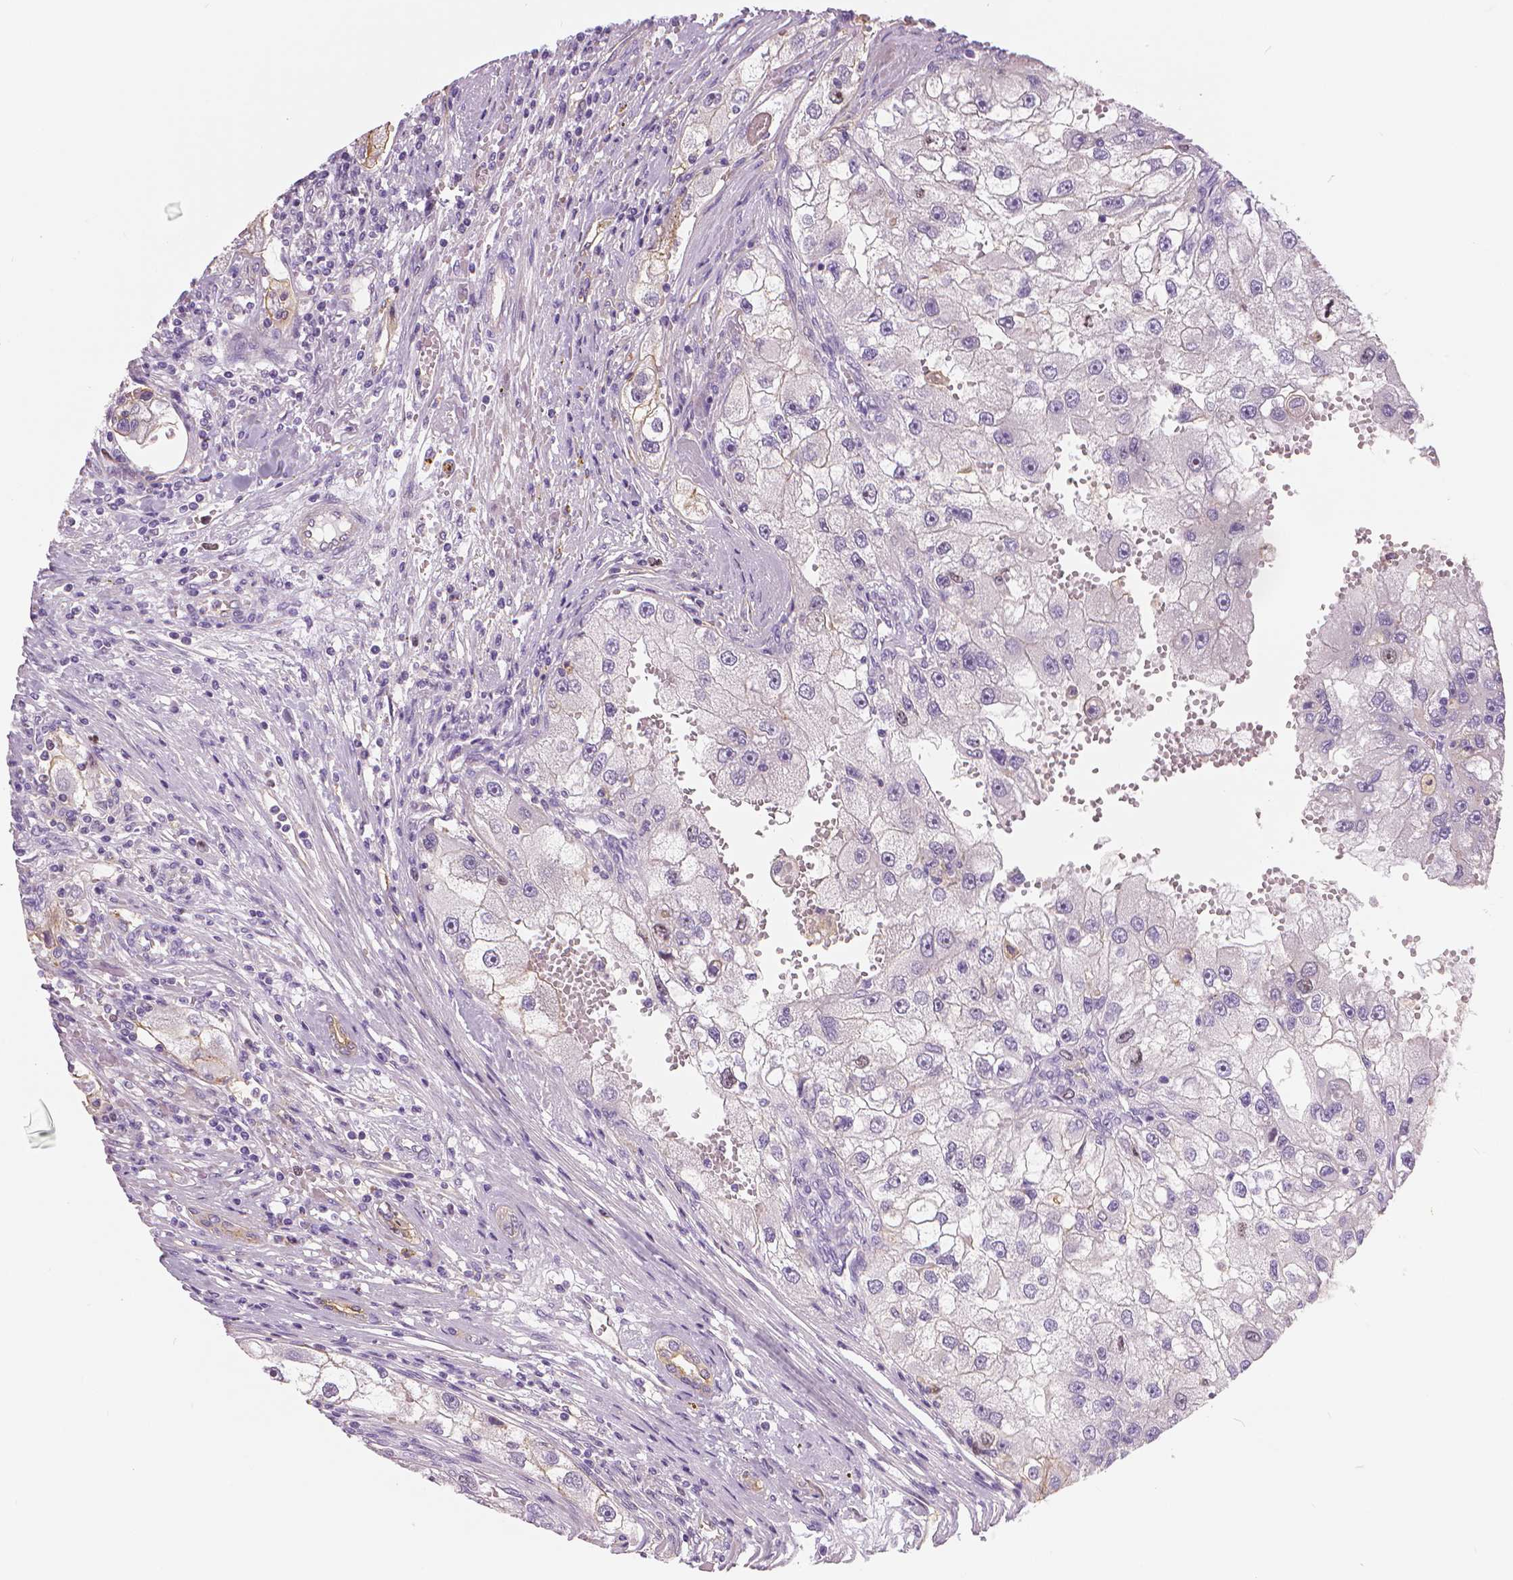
{"staining": {"intensity": "negative", "quantity": "none", "location": "none"}, "tissue": "renal cancer", "cell_type": "Tumor cells", "image_type": "cancer", "snomed": [{"axis": "morphology", "description": "Adenocarcinoma, NOS"}, {"axis": "topography", "description": "Kidney"}], "caption": "Renal adenocarcinoma was stained to show a protein in brown. There is no significant staining in tumor cells.", "gene": "MKI67", "patient": {"sex": "male", "age": 63}}